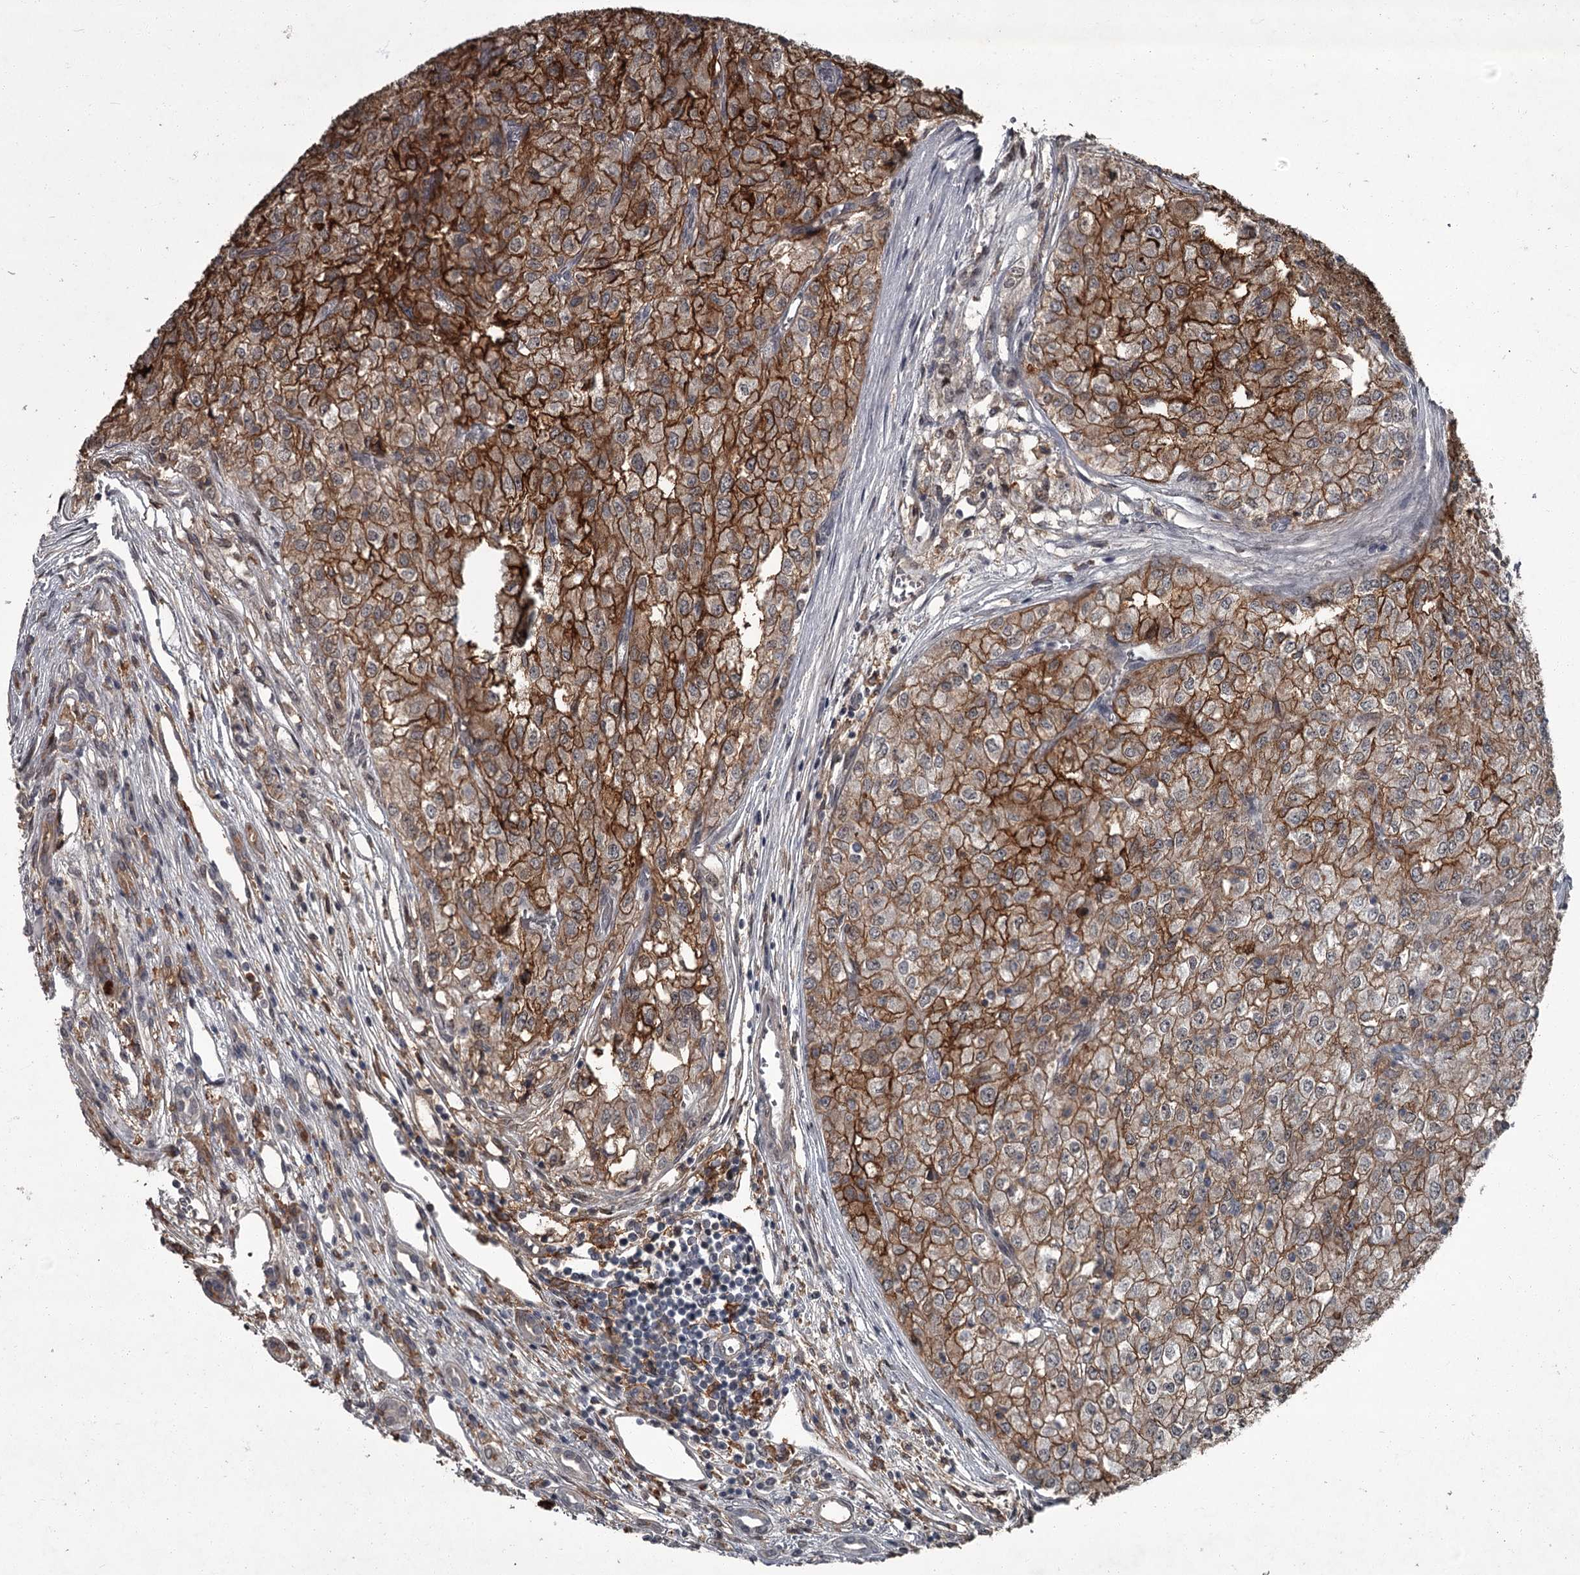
{"staining": {"intensity": "moderate", "quantity": ">75%", "location": "cytoplasmic/membranous"}, "tissue": "renal cancer", "cell_type": "Tumor cells", "image_type": "cancer", "snomed": [{"axis": "morphology", "description": "Adenocarcinoma, NOS"}, {"axis": "topography", "description": "Kidney"}], "caption": "Moderate cytoplasmic/membranous protein staining is seen in approximately >75% of tumor cells in renal adenocarcinoma.", "gene": "FLVCR2", "patient": {"sex": "female", "age": 54}}